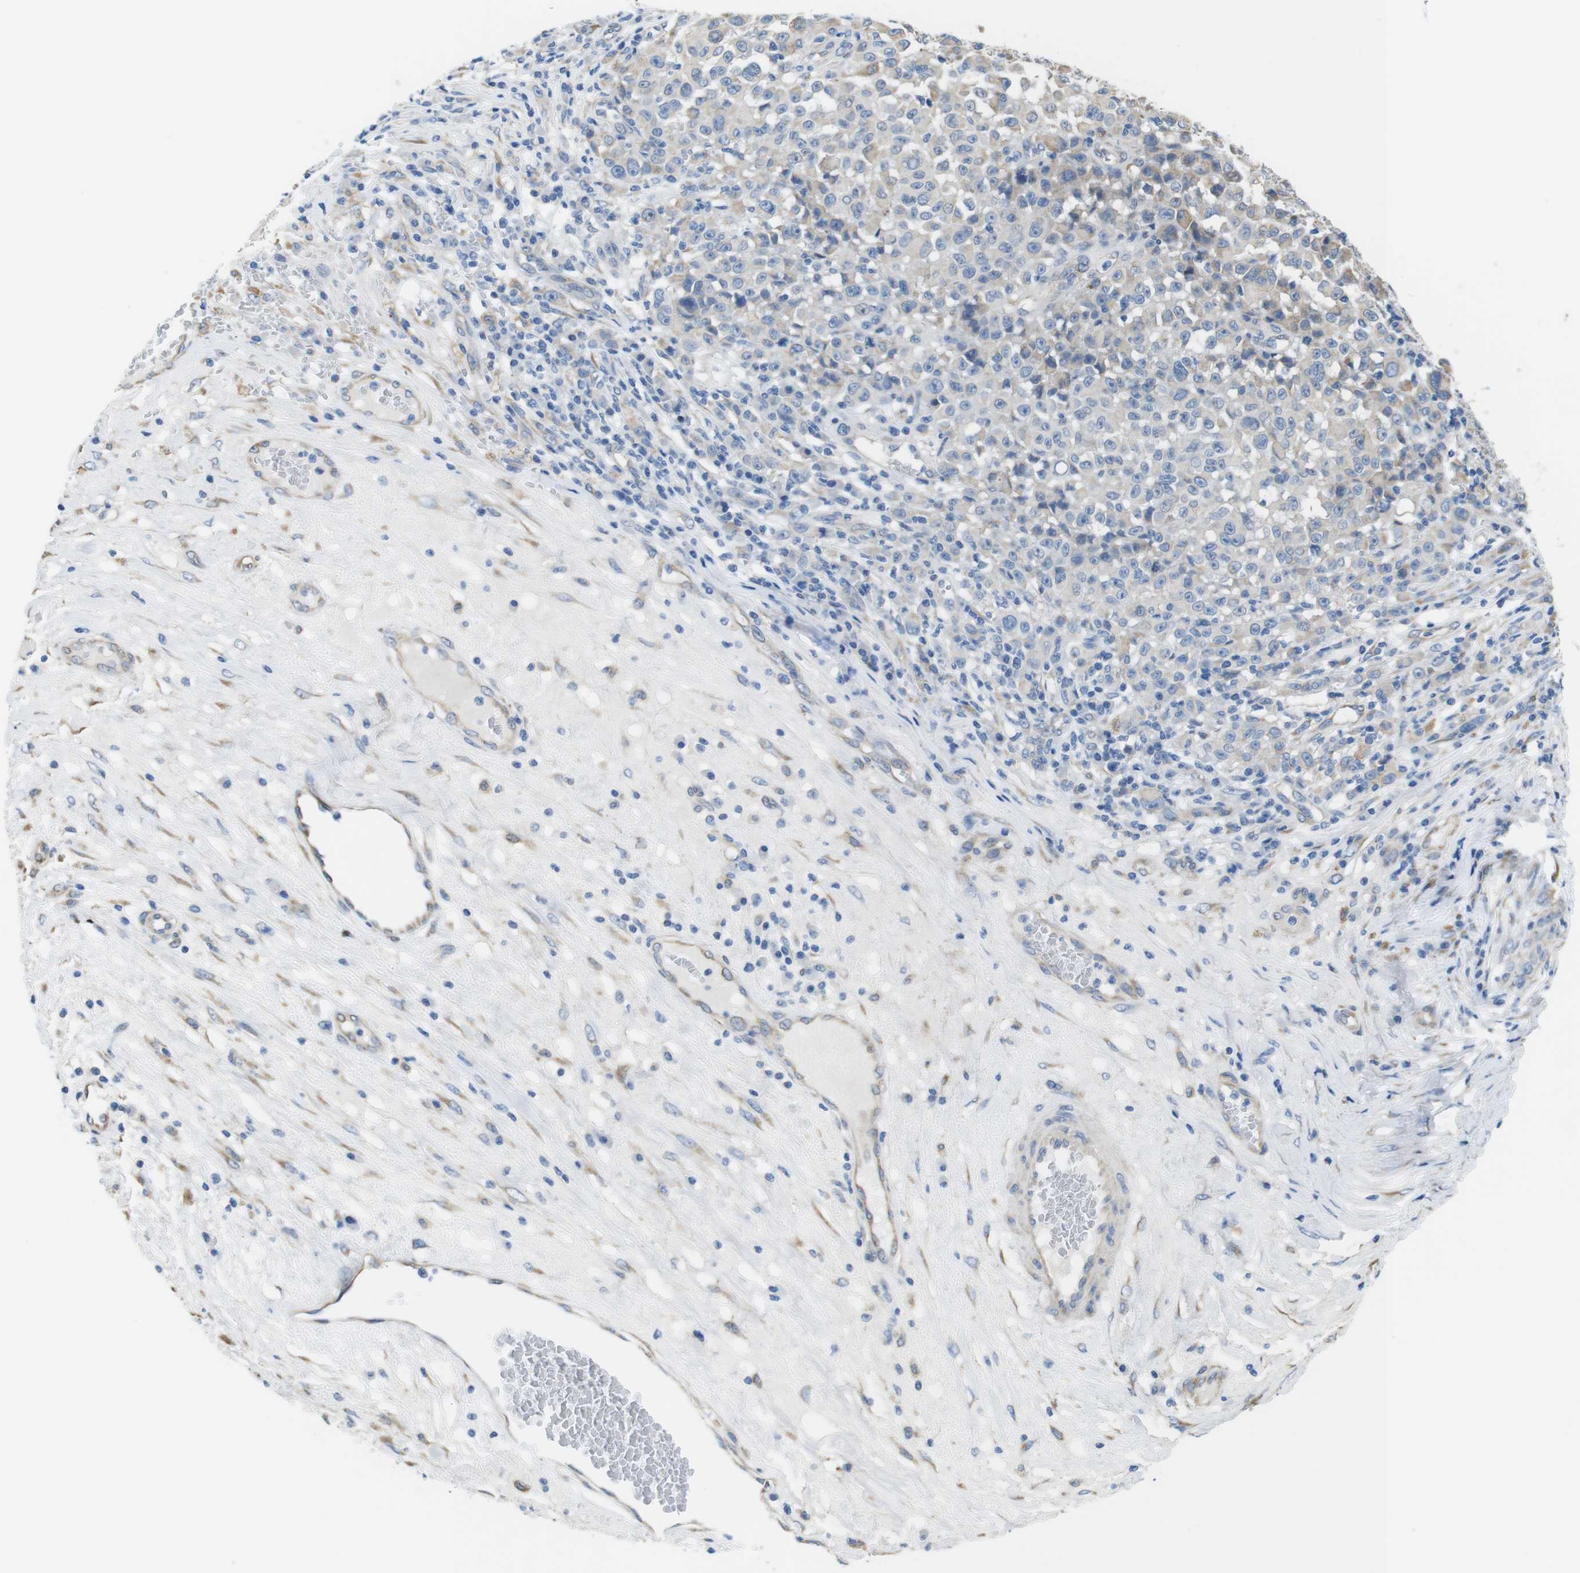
{"staining": {"intensity": "negative", "quantity": "none", "location": "none"}, "tissue": "melanoma", "cell_type": "Tumor cells", "image_type": "cancer", "snomed": [{"axis": "morphology", "description": "Malignant melanoma, NOS"}, {"axis": "topography", "description": "Skin"}], "caption": "Immunohistochemistry photomicrograph of neoplastic tissue: malignant melanoma stained with DAB displays no significant protein expression in tumor cells.", "gene": "CDH8", "patient": {"sex": "female", "age": 82}}